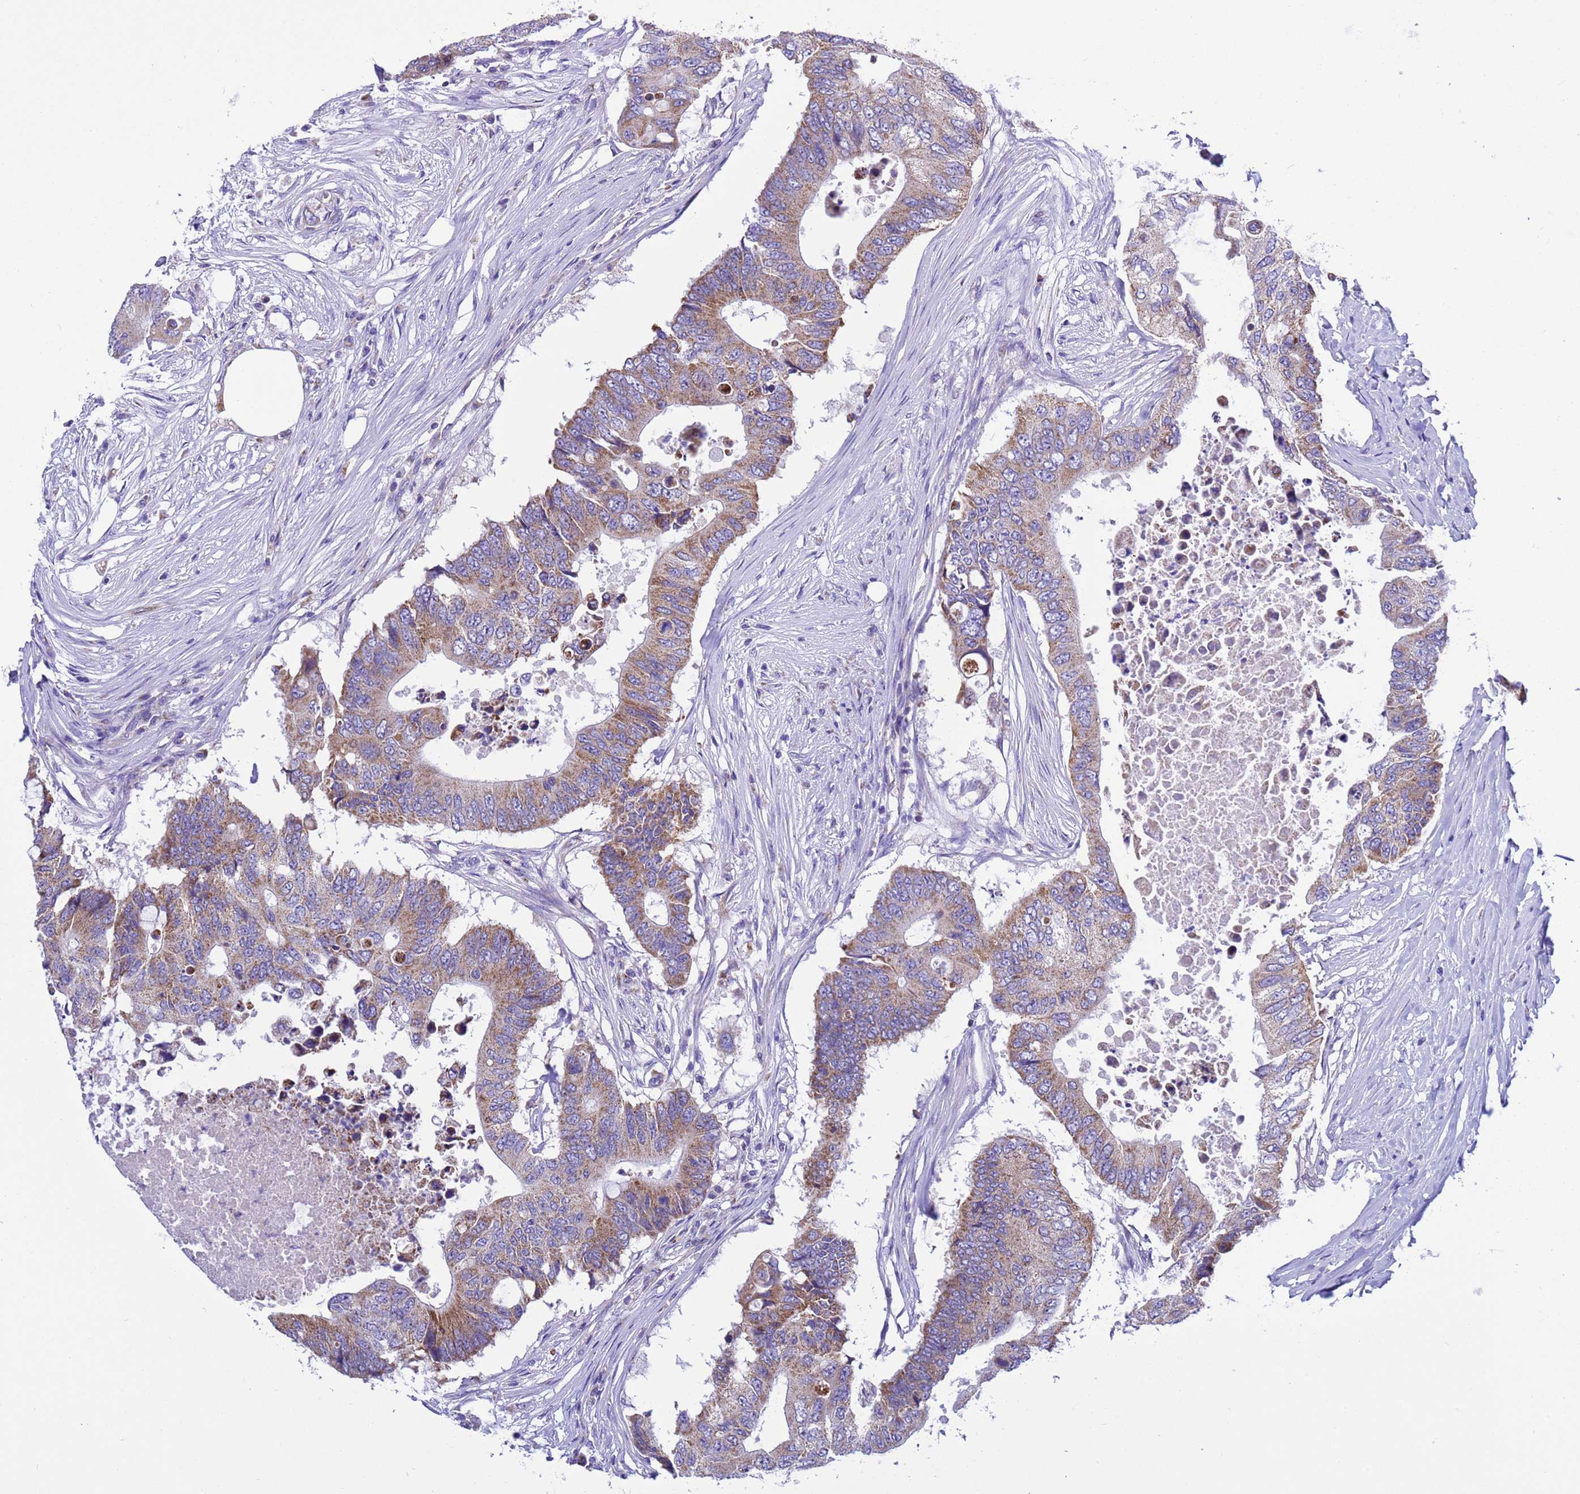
{"staining": {"intensity": "moderate", "quantity": ">75%", "location": "cytoplasmic/membranous"}, "tissue": "colorectal cancer", "cell_type": "Tumor cells", "image_type": "cancer", "snomed": [{"axis": "morphology", "description": "Adenocarcinoma, NOS"}, {"axis": "topography", "description": "Colon"}], "caption": "IHC (DAB (3,3'-diaminobenzidine)) staining of human colorectal cancer demonstrates moderate cytoplasmic/membranous protein positivity in about >75% of tumor cells.", "gene": "CCDC191", "patient": {"sex": "male", "age": 71}}